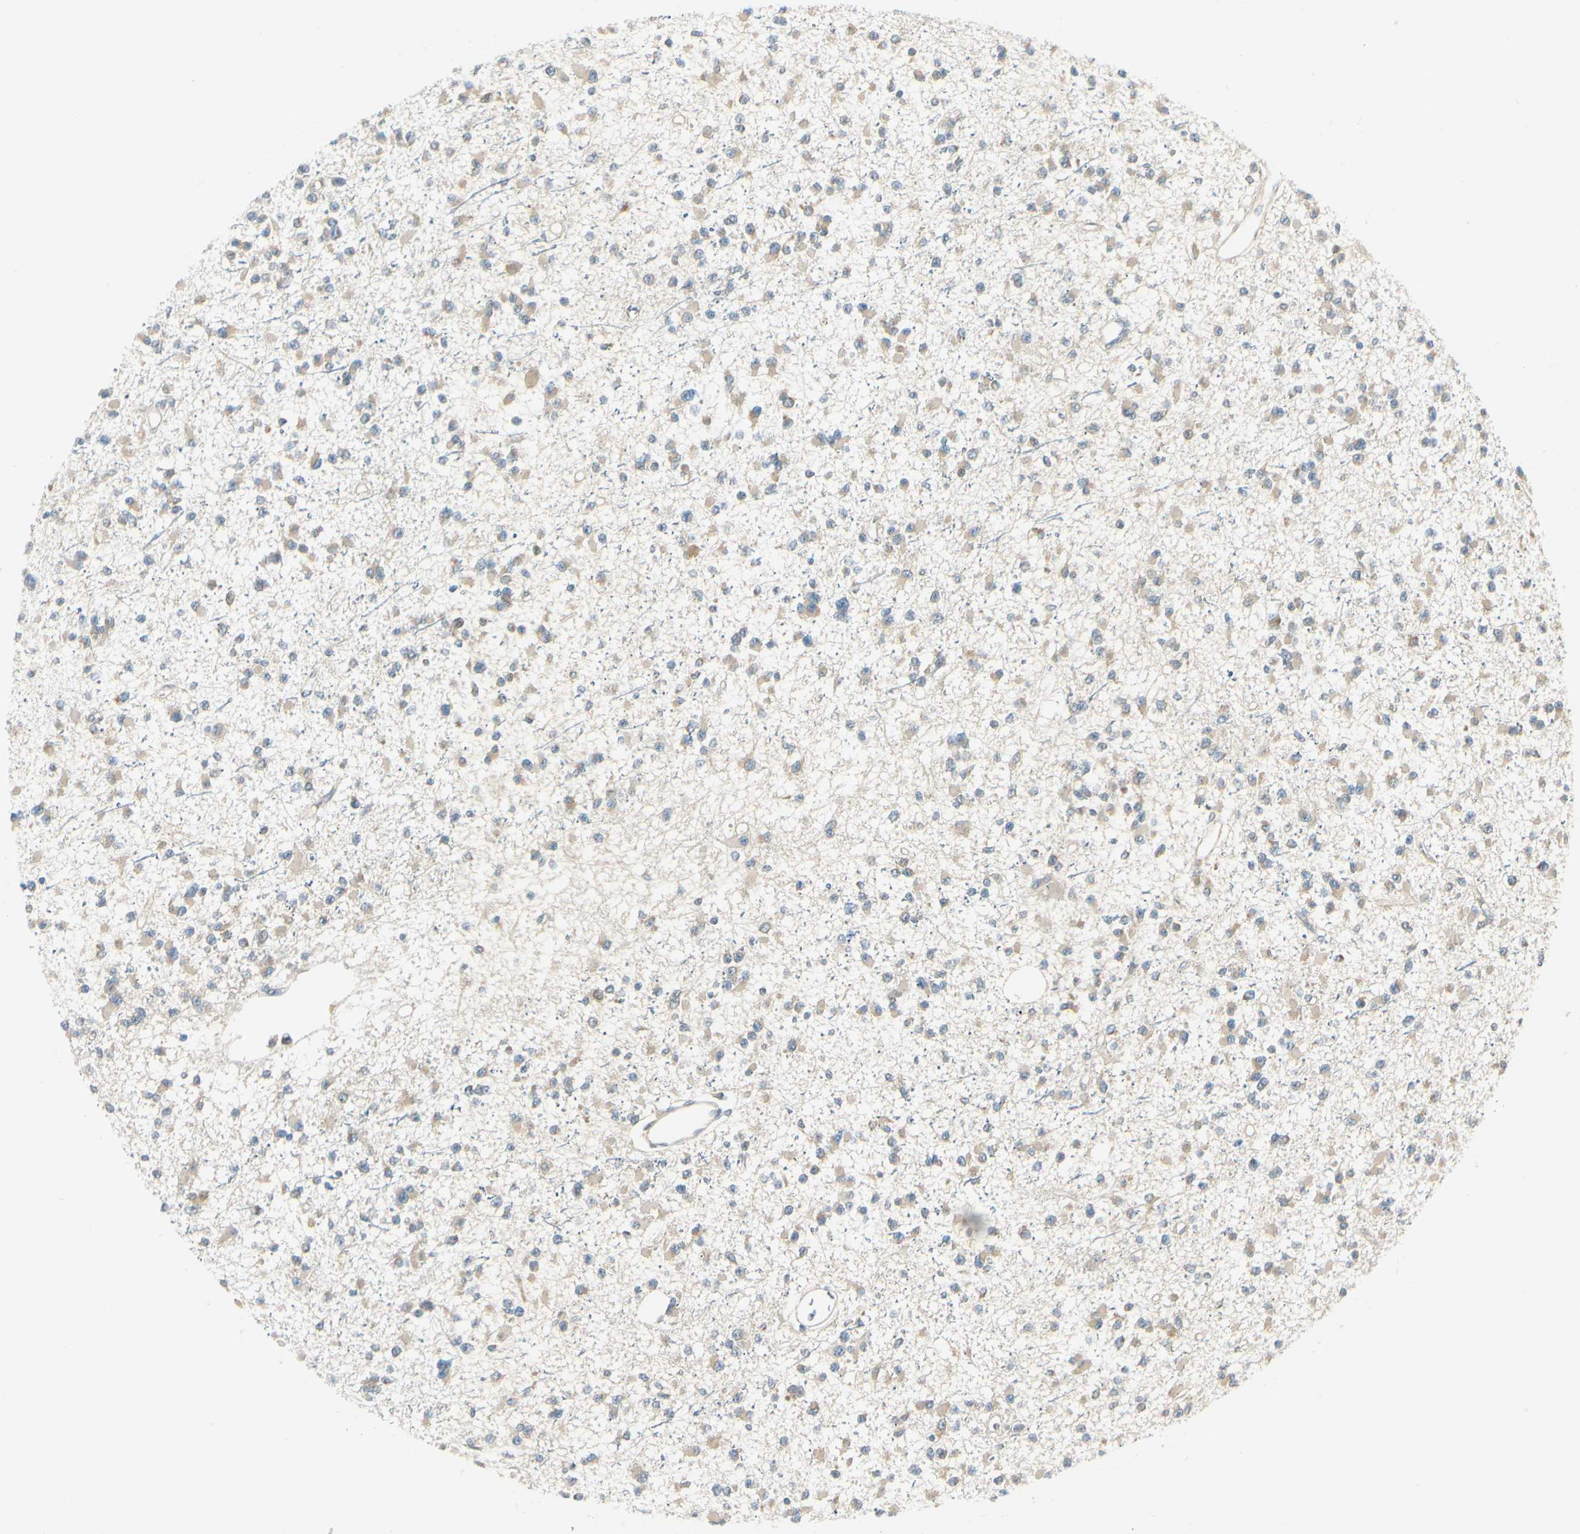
{"staining": {"intensity": "weak", "quantity": ">75%", "location": "cytoplasmic/membranous"}, "tissue": "glioma", "cell_type": "Tumor cells", "image_type": "cancer", "snomed": [{"axis": "morphology", "description": "Glioma, malignant, Low grade"}, {"axis": "topography", "description": "Brain"}], "caption": "An image showing weak cytoplasmic/membranous positivity in about >75% of tumor cells in glioma, as visualized by brown immunohistochemical staining.", "gene": "BNIP1", "patient": {"sex": "female", "age": 22}}